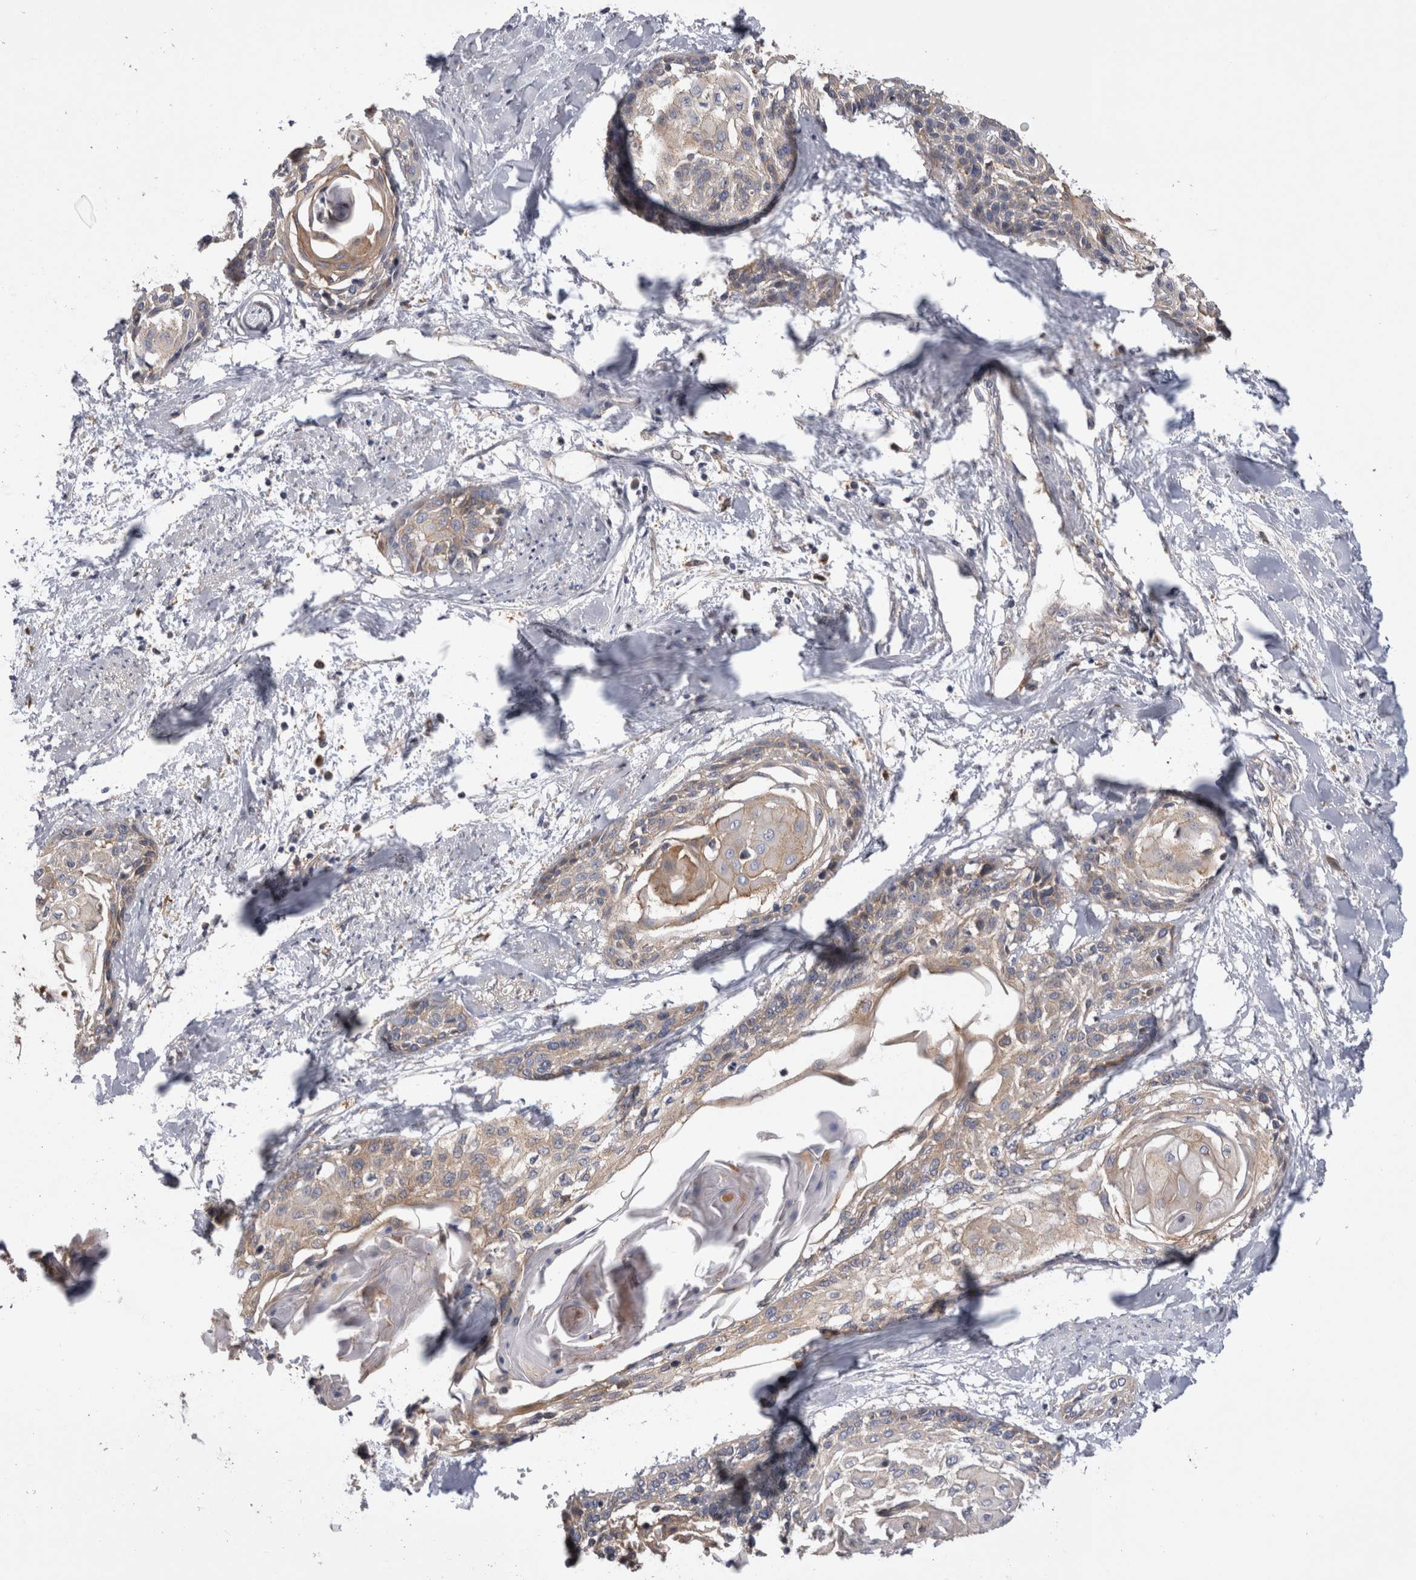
{"staining": {"intensity": "weak", "quantity": ">75%", "location": "cytoplasmic/membranous"}, "tissue": "cervical cancer", "cell_type": "Tumor cells", "image_type": "cancer", "snomed": [{"axis": "morphology", "description": "Squamous cell carcinoma, NOS"}, {"axis": "topography", "description": "Cervix"}], "caption": "Cervical squamous cell carcinoma stained with immunohistochemistry displays weak cytoplasmic/membranous positivity in approximately >75% of tumor cells. Nuclei are stained in blue.", "gene": "RAB11FIP1", "patient": {"sex": "female", "age": 57}}